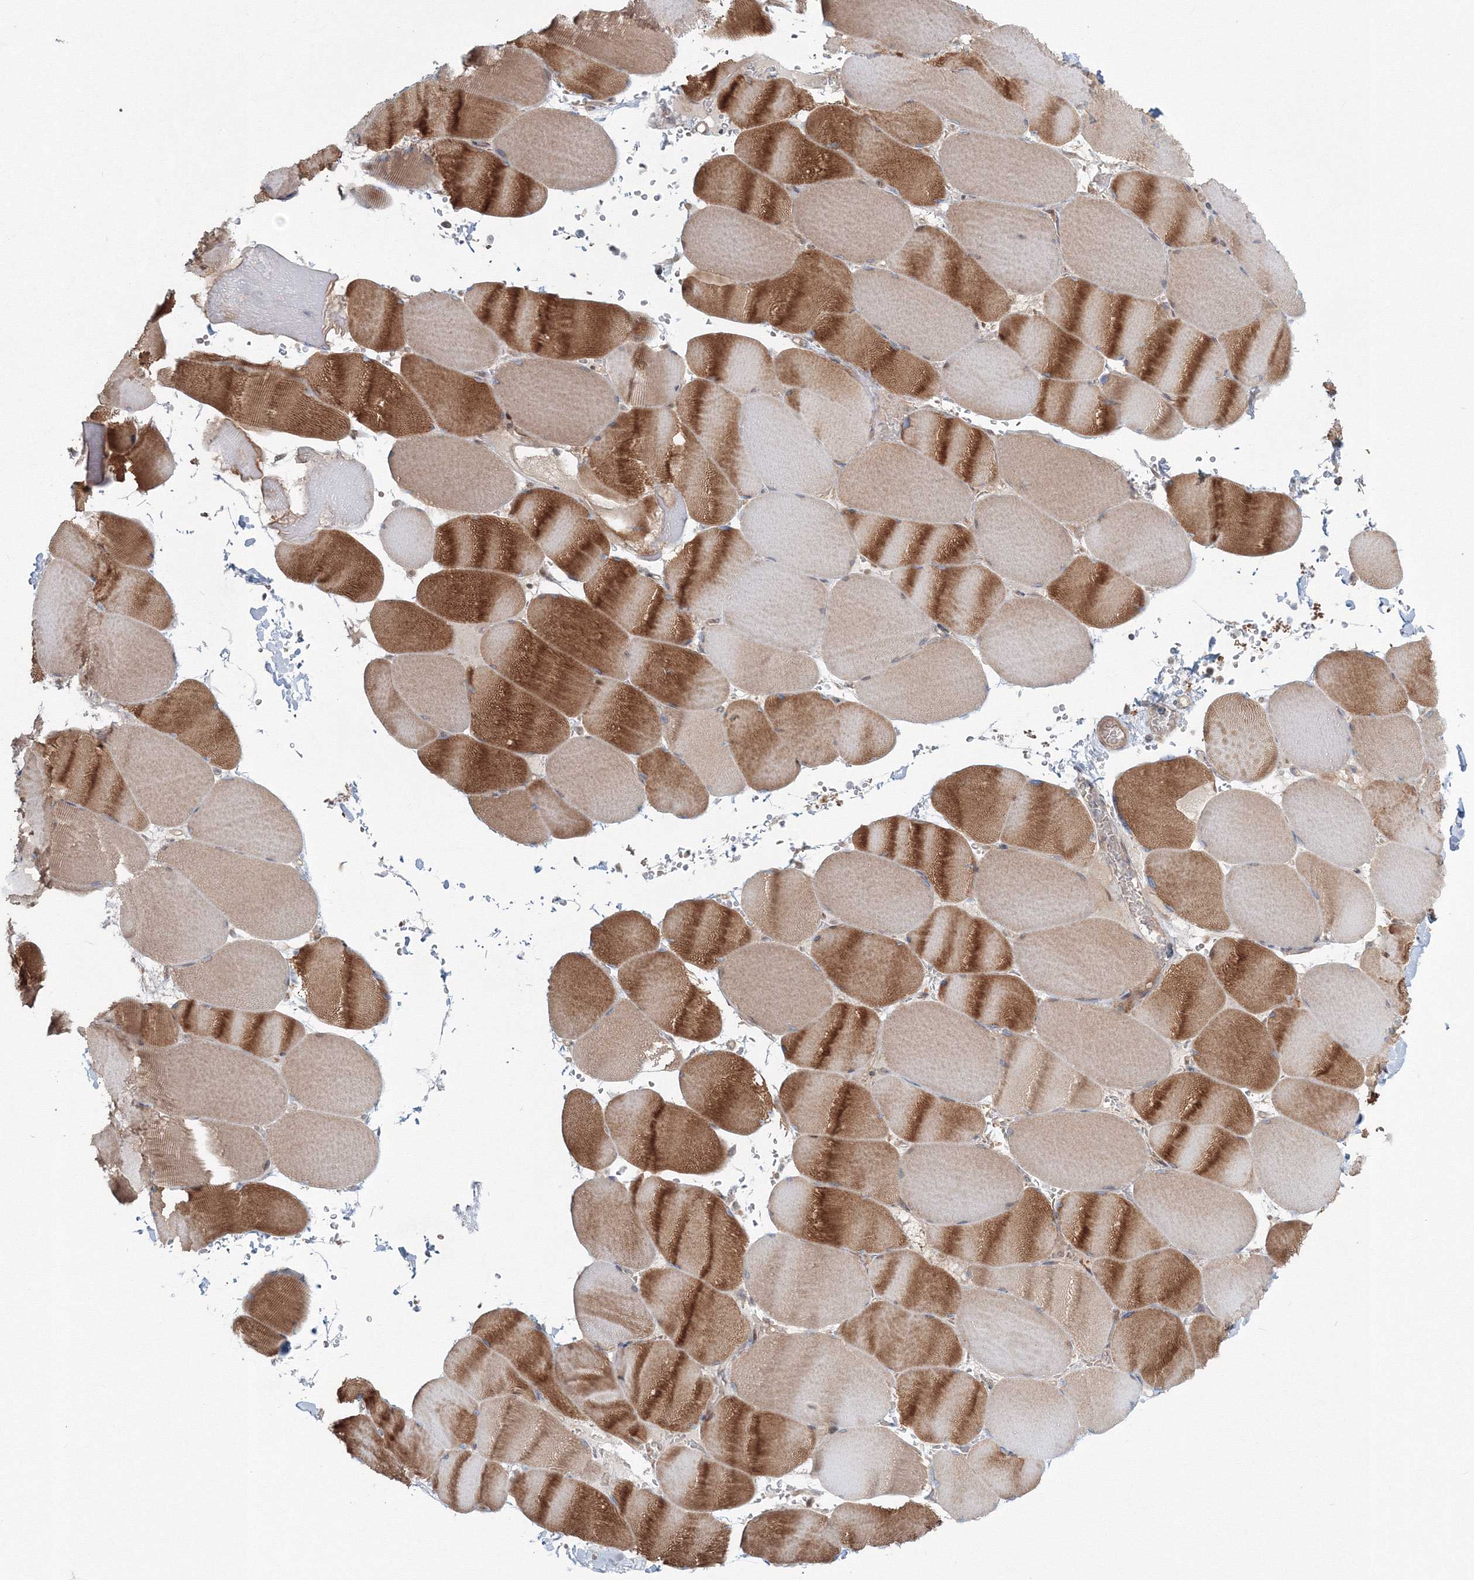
{"staining": {"intensity": "moderate", "quantity": "25%-75%", "location": "cytoplasmic/membranous"}, "tissue": "skeletal muscle", "cell_type": "Myocytes", "image_type": "normal", "snomed": [{"axis": "morphology", "description": "Normal tissue, NOS"}, {"axis": "topography", "description": "Skeletal muscle"}, {"axis": "topography", "description": "Head-Neck"}], "caption": "Protein expression analysis of benign skeletal muscle demonstrates moderate cytoplasmic/membranous staining in approximately 25%-75% of myocytes.", "gene": "MKRN2", "patient": {"sex": "male", "age": 66}}